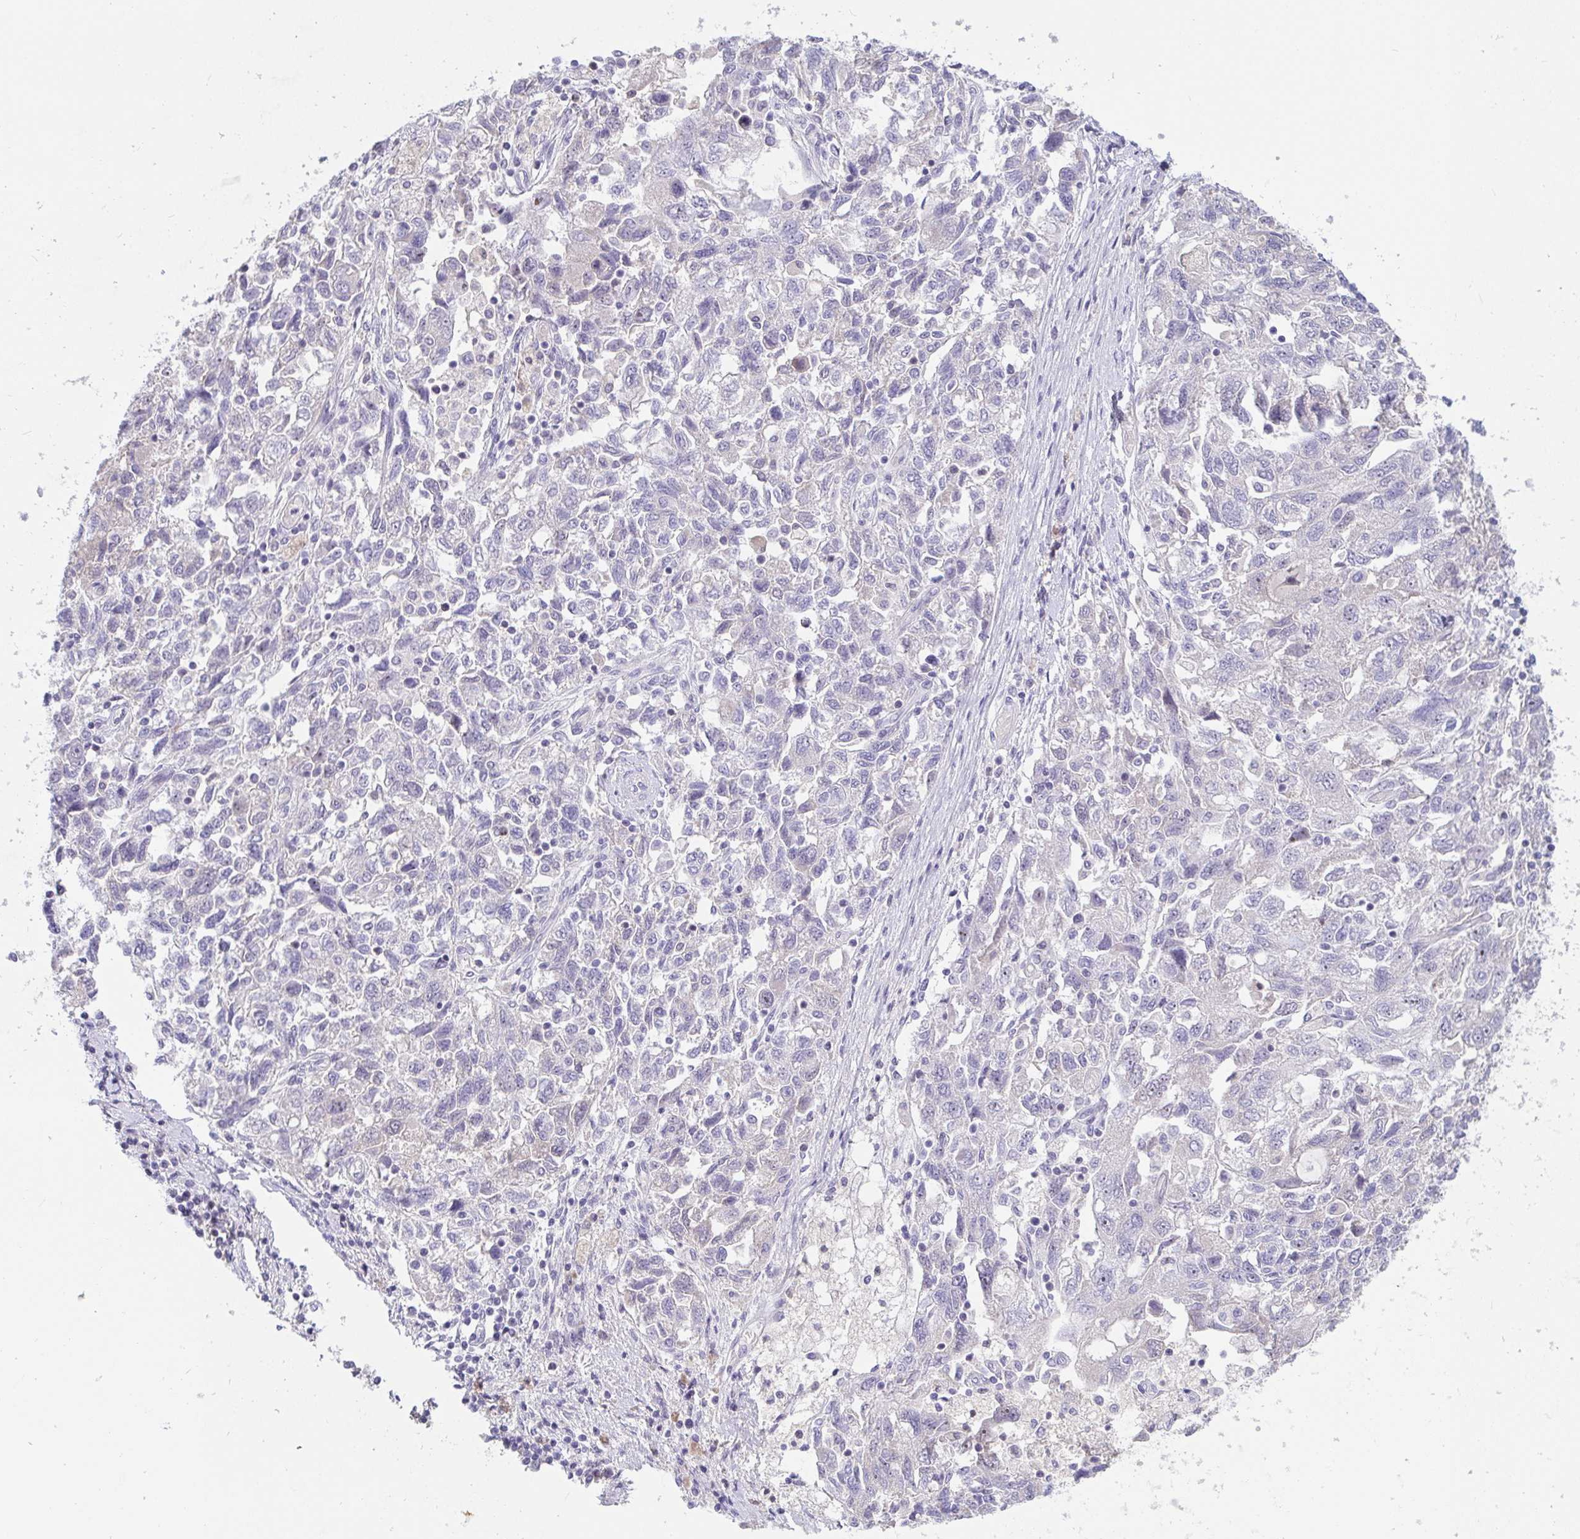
{"staining": {"intensity": "negative", "quantity": "none", "location": "none"}, "tissue": "ovarian cancer", "cell_type": "Tumor cells", "image_type": "cancer", "snomed": [{"axis": "morphology", "description": "Carcinoma, NOS"}, {"axis": "morphology", "description": "Cystadenocarcinoma, serous, NOS"}, {"axis": "topography", "description": "Ovary"}], "caption": "Serous cystadenocarcinoma (ovarian) stained for a protein using immunohistochemistry (IHC) shows no staining tumor cells.", "gene": "MYC", "patient": {"sex": "female", "age": 69}}